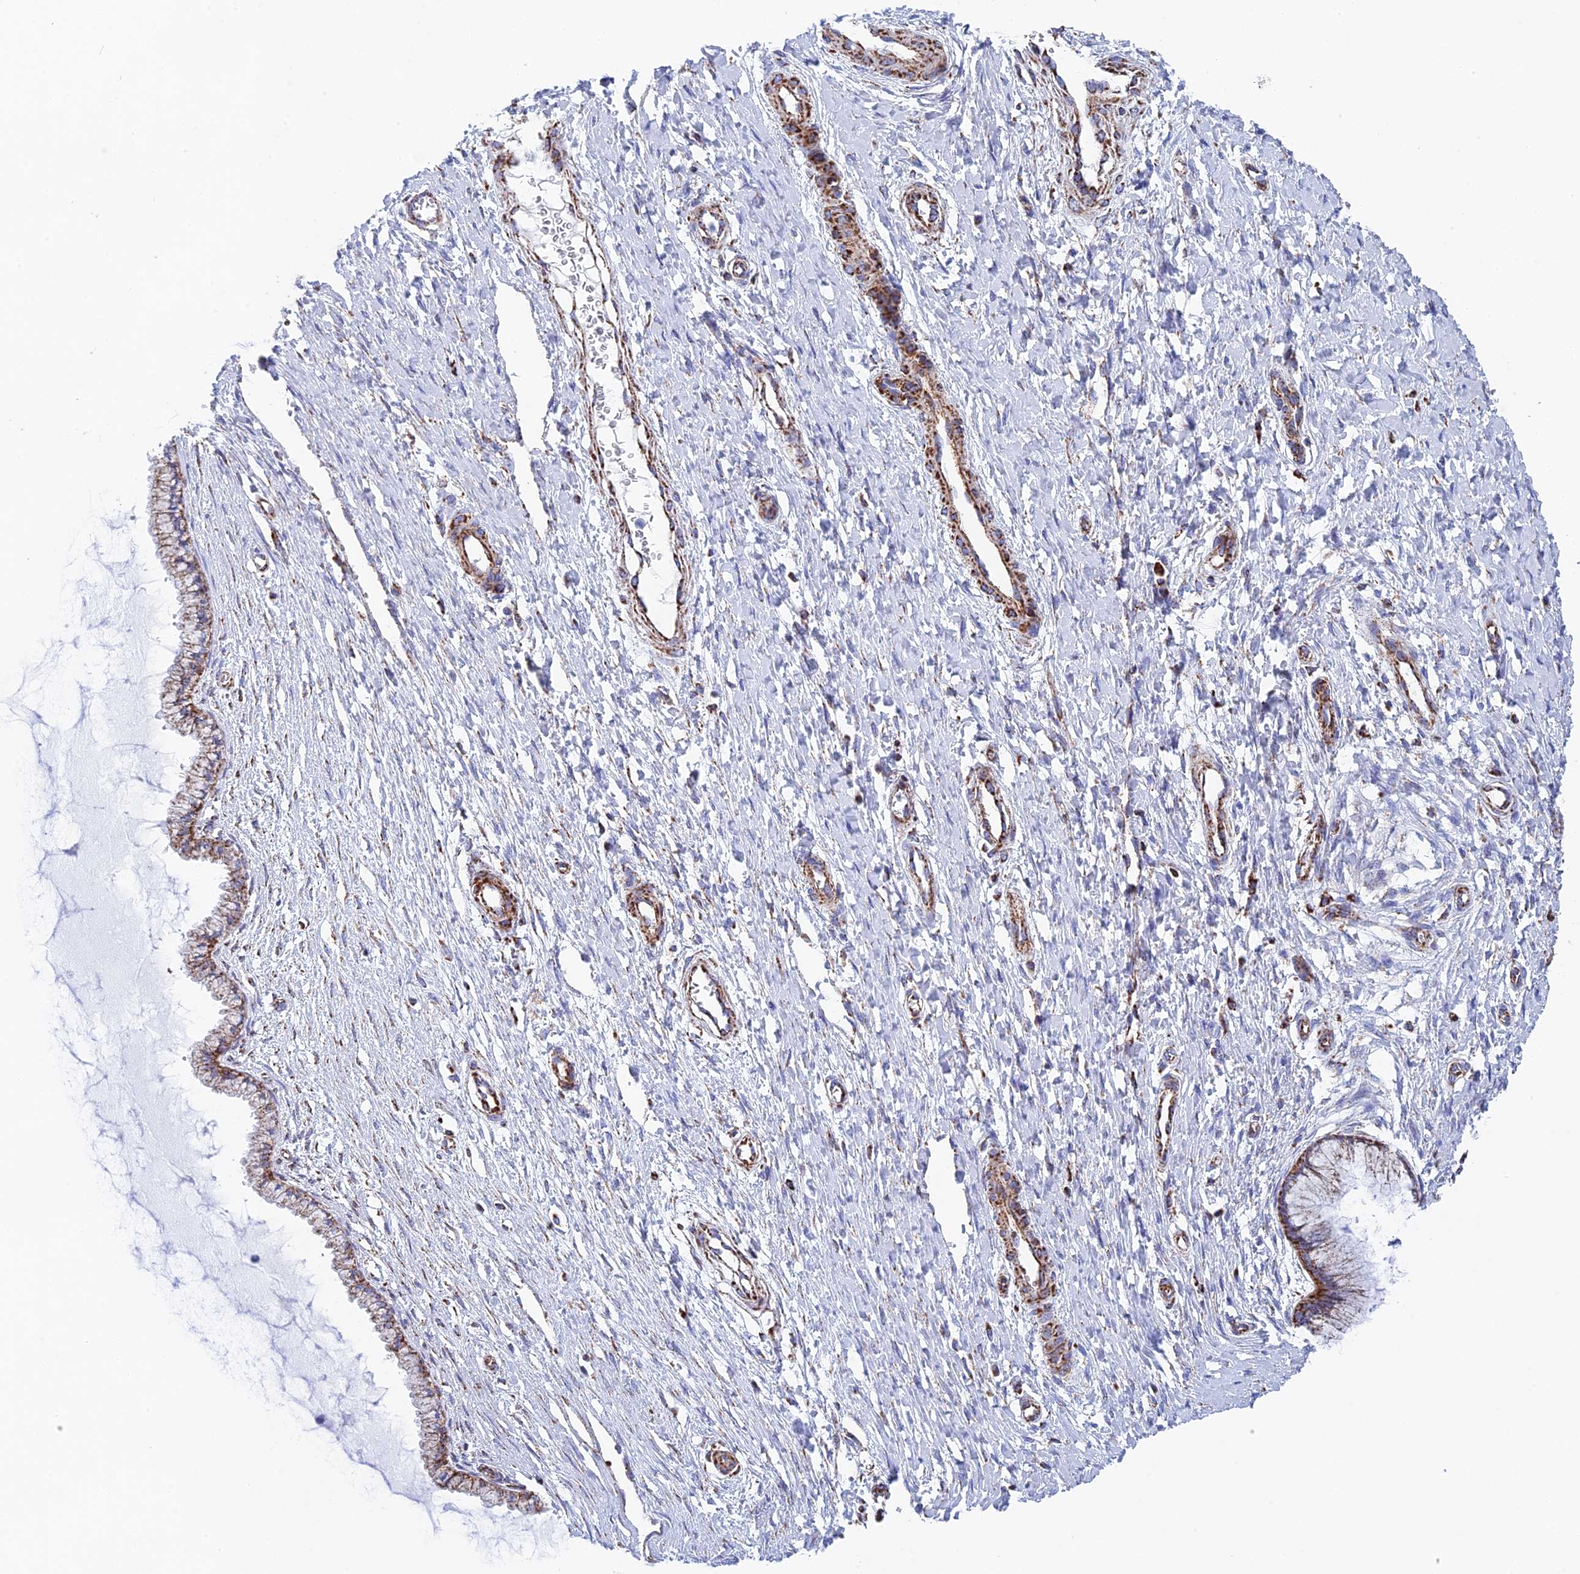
{"staining": {"intensity": "moderate", "quantity": ">75%", "location": "cytoplasmic/membranous"}, "tissue": "cervix", "cell_type": "Glandular cells", "image_type": "normal", "snomed": [{"axis": "morphology", "description": "Normal tissue, NOS"}, {"axis": "topography", "description": "Cervix"}], "caption": "Immunohistochemical staining of benign cervix reveals moderate cytoplasmic/membranous protein positivity in approximately >75% of glandular cells. The protein is shown in brown color, while the nuclei are stained blue.", "gene": "NDUFA5", "patient": {"sex": "female", "age": 55}}